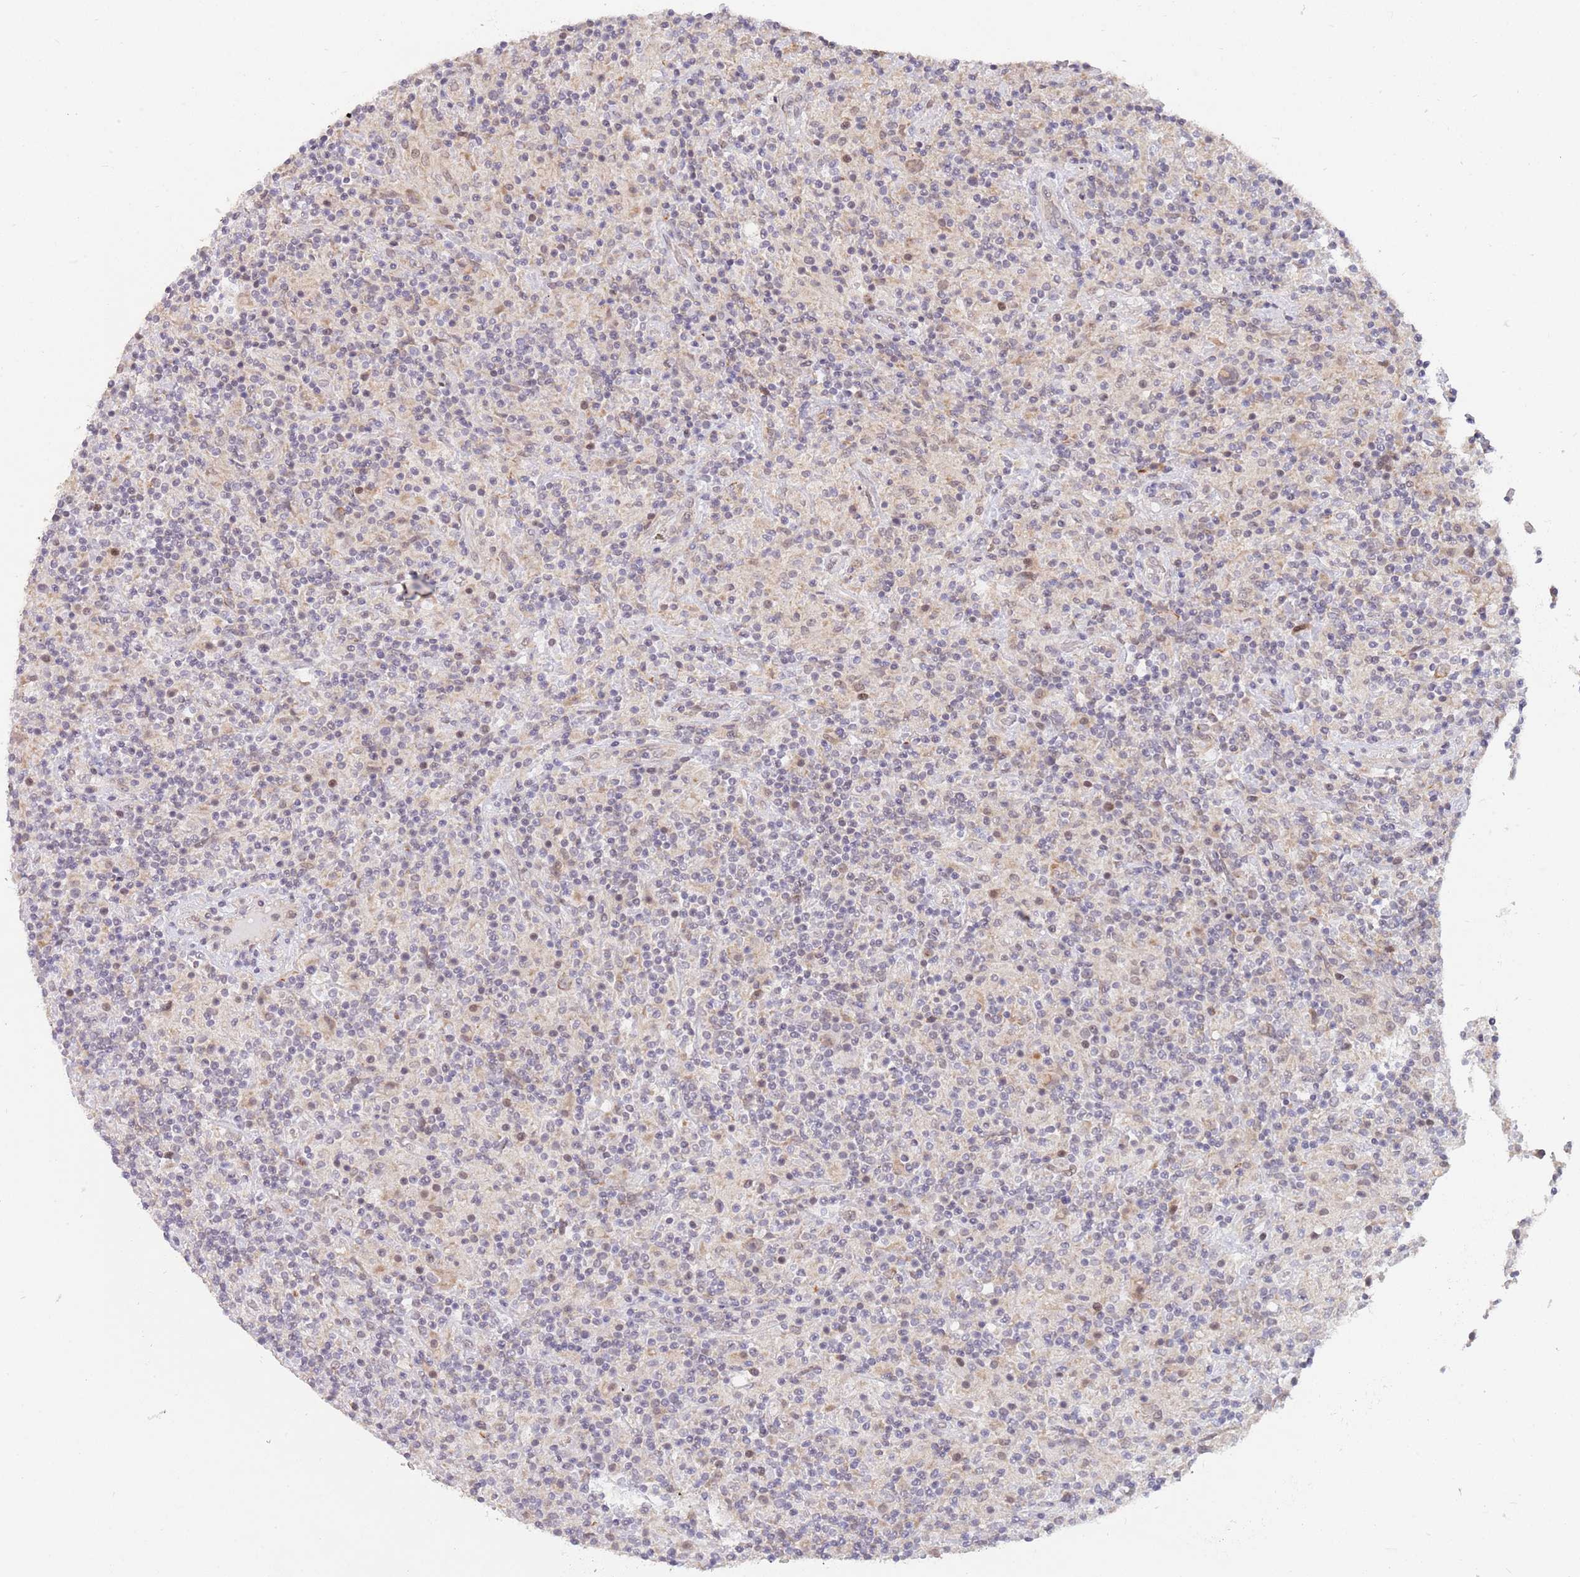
{"staining": {"intensity": "negative", "quantity": "none", "location": "none"}, "tissue": "lymphoma", "cell_type": "Tumor cells", "image_type": "cancer", "snomed": [{"axis": "morphology", "description": "Hodgkin's disease, NOS"}, {"axis": "topography", "description": "Lymph node"}], "caption": "Photomicrograph shows no protein positivity in tumor cells of Hodgkin's disease tissue.", "gene": "UQCC3", "patient": {"sex": "male", "age": 70}}